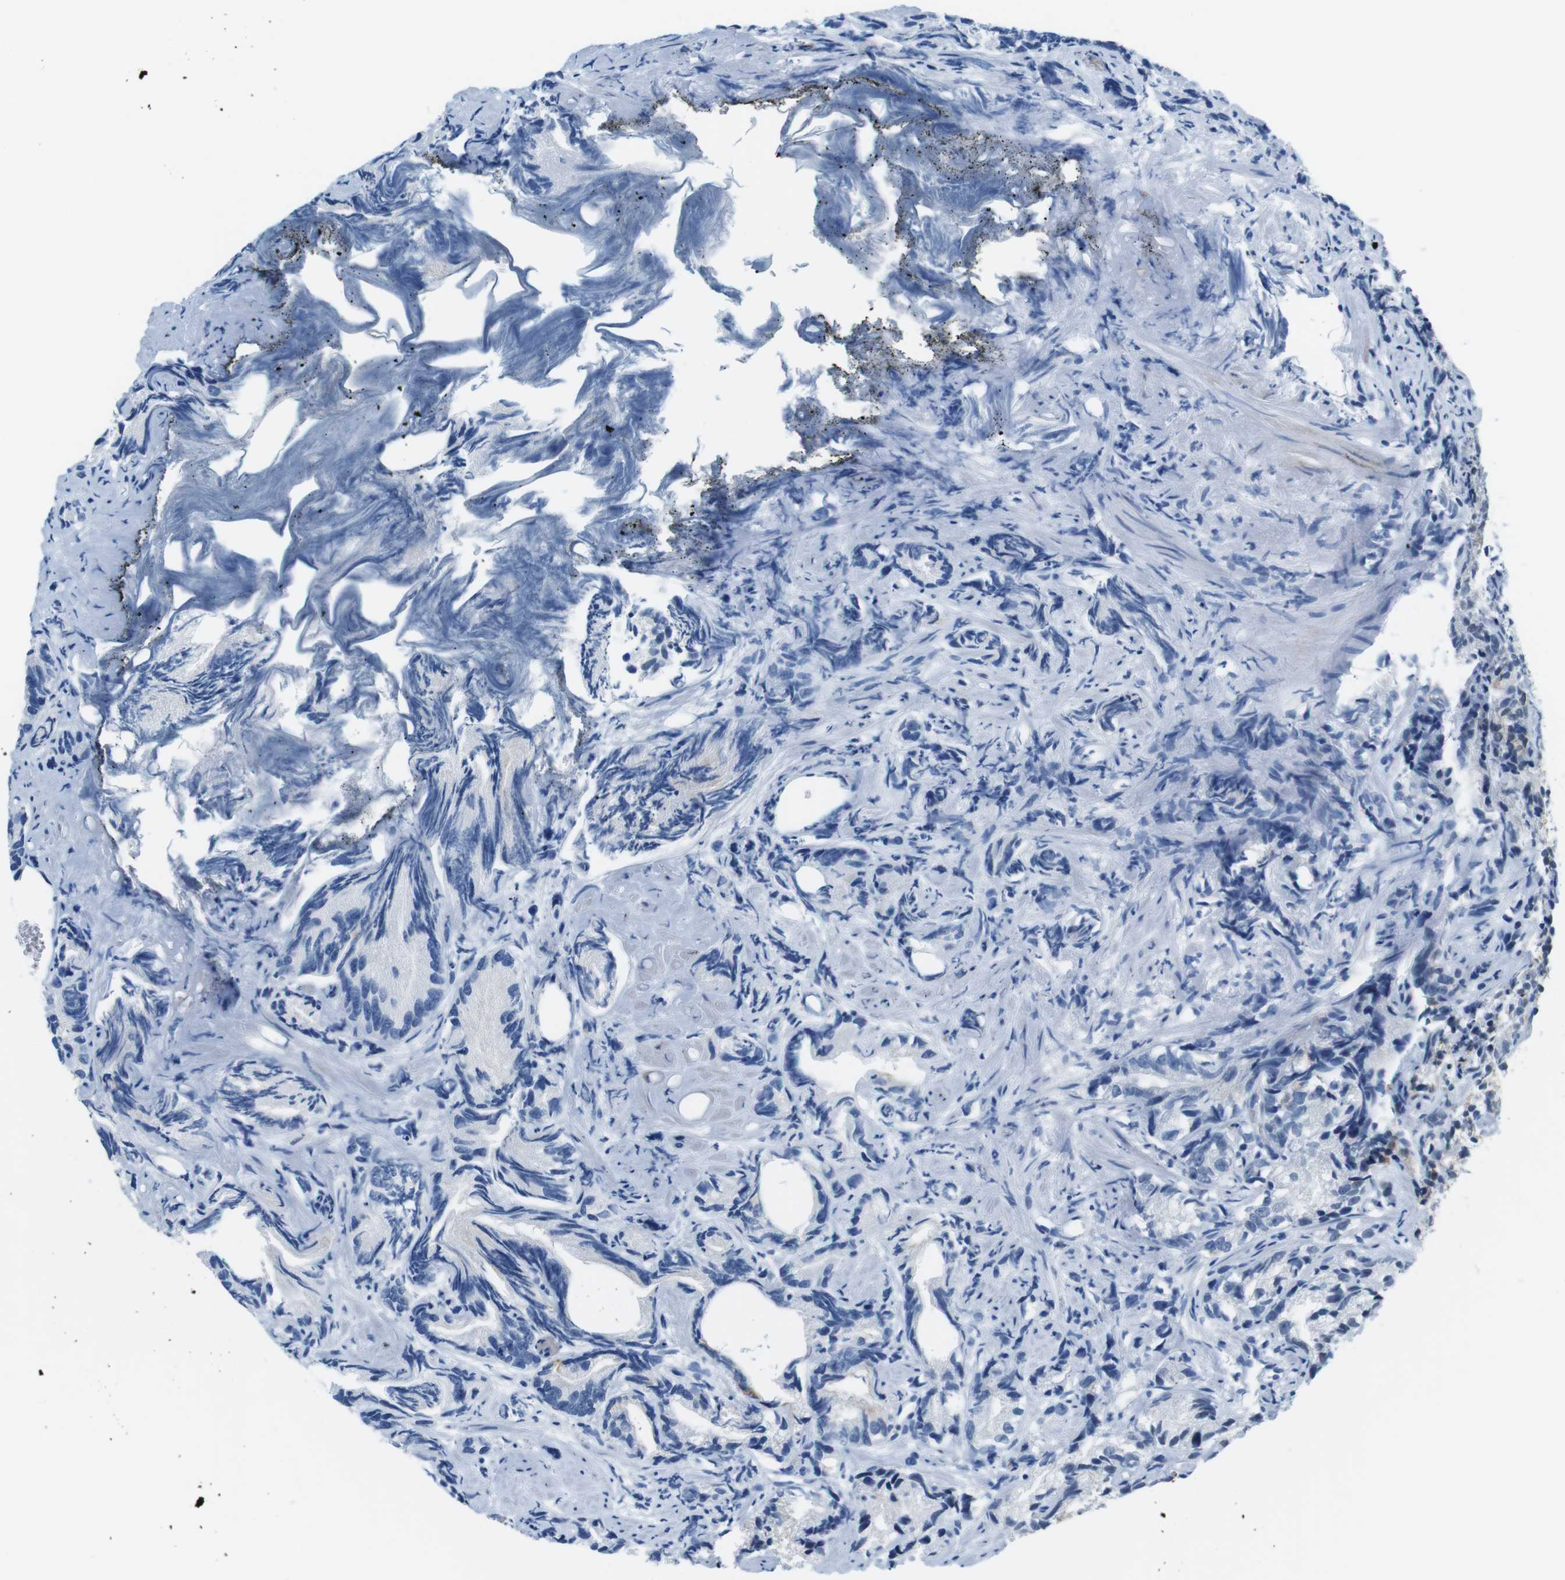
{"staining": {"intensity": "negative", "quantity": "none", "location": "none"}, "tissue": "prostate cancer", "cell_type": "Tumor cells", "image_type": "cancer", "snomed": [{"axis": "morphology", "description": "Adenocarcinoma, Low grade"}, {"axis": "topography", "description": "Prostate"}], "caption": "High power microscopy histopathology image of an IHC micrograph of low-grade adenocarcinoma (prostate), revealing no significant staining in tumor cells. (DAB (3,3'-diaminobenzidine) IHC visualized using brightfield microscopy, high magnification).", "gene": "TFAP2C", "patient": {"sex": "male", "age": 89}}